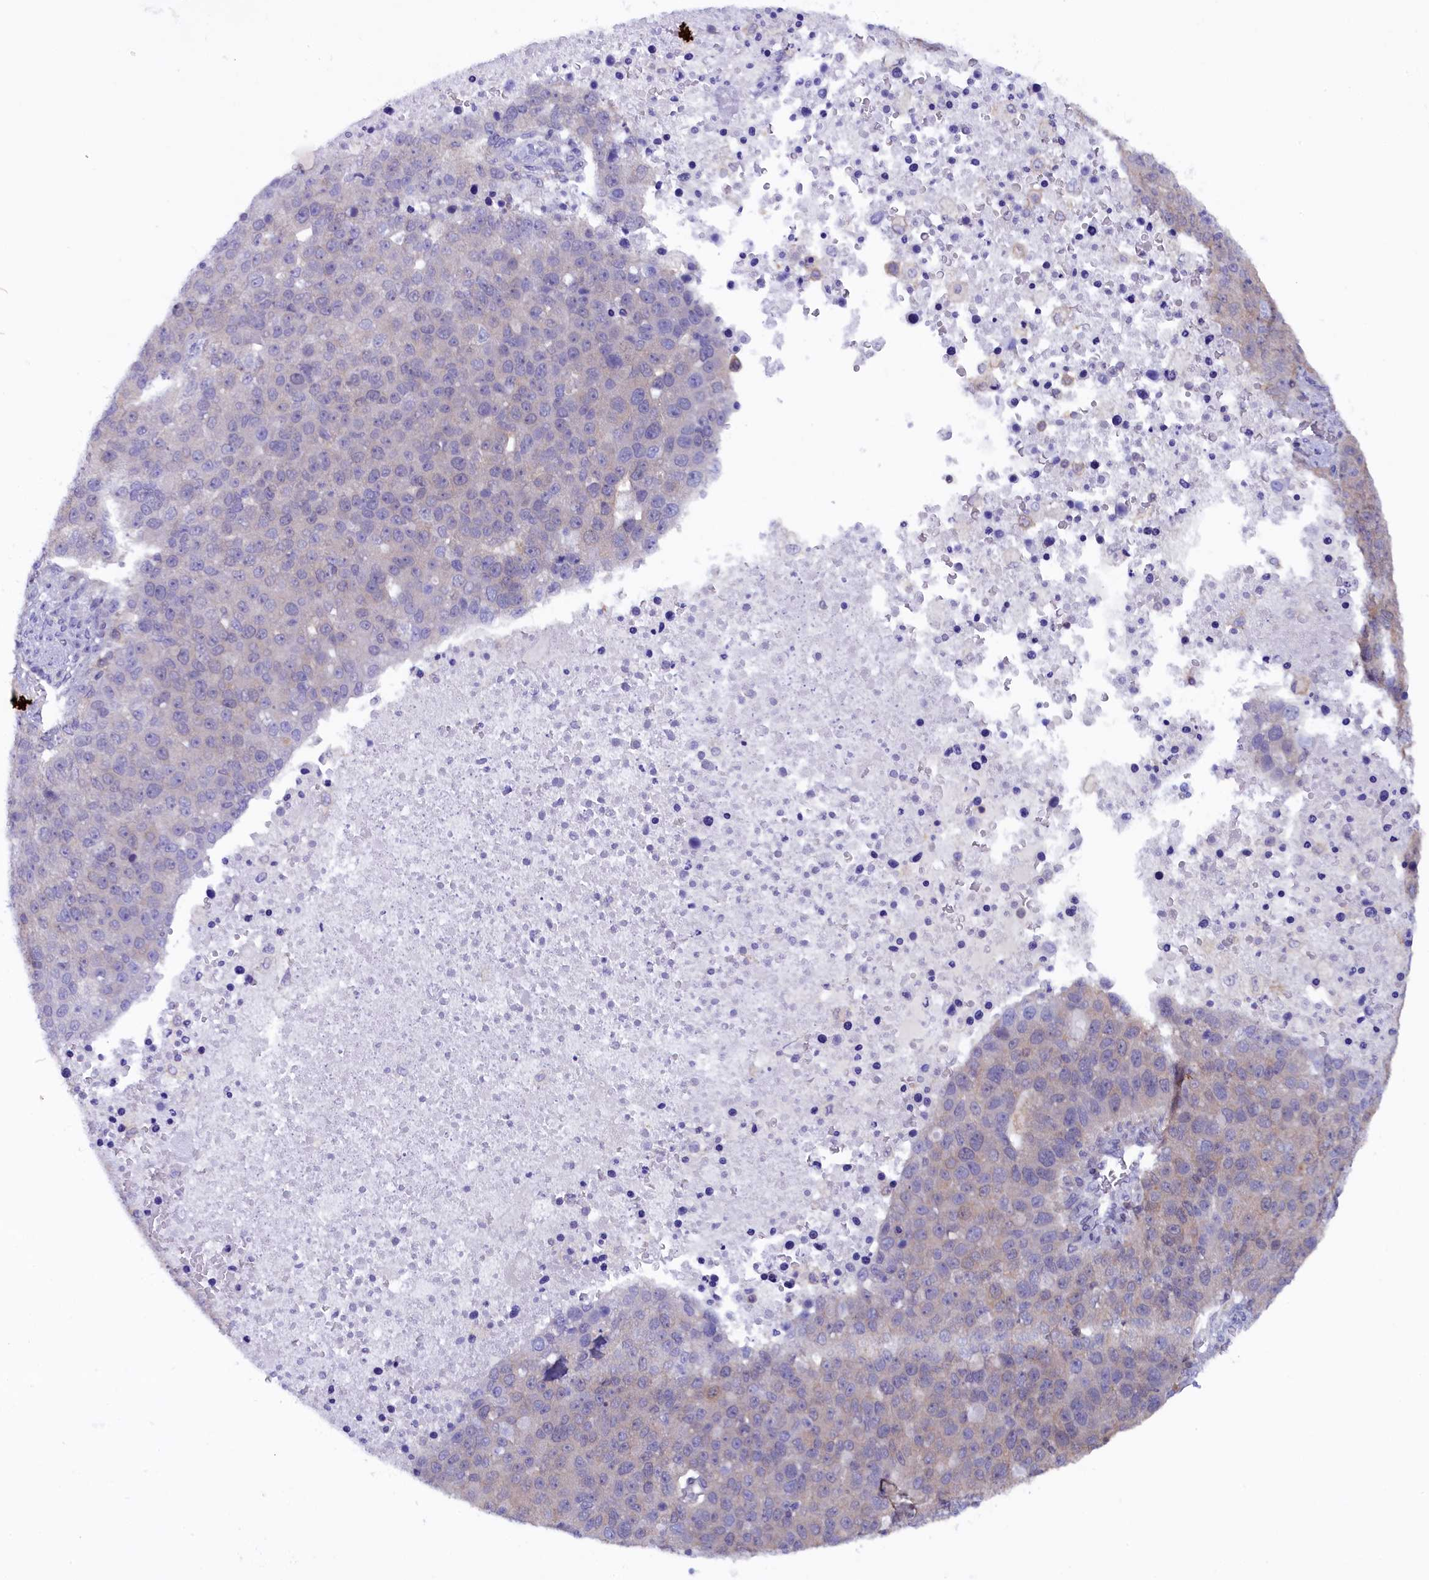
{"staining": {"intensity": "negative", "quantity": "none", "location": "none"}, "tissue": "pancreatic cancer", "cell_type": "Tumor cells", "image_type": "cancer", "snomed": [{"axis": "morphology", "description": "Adenocarcinoma, NOS"}, {"axis": "topography", "description": "Pancreas"}], "caption": "A micrograph of human pancreatic adenocarcinoma is negative for staining in tumor cells.", "gene": "JPT2", "patient": {"sex": "female", "age": 61}}